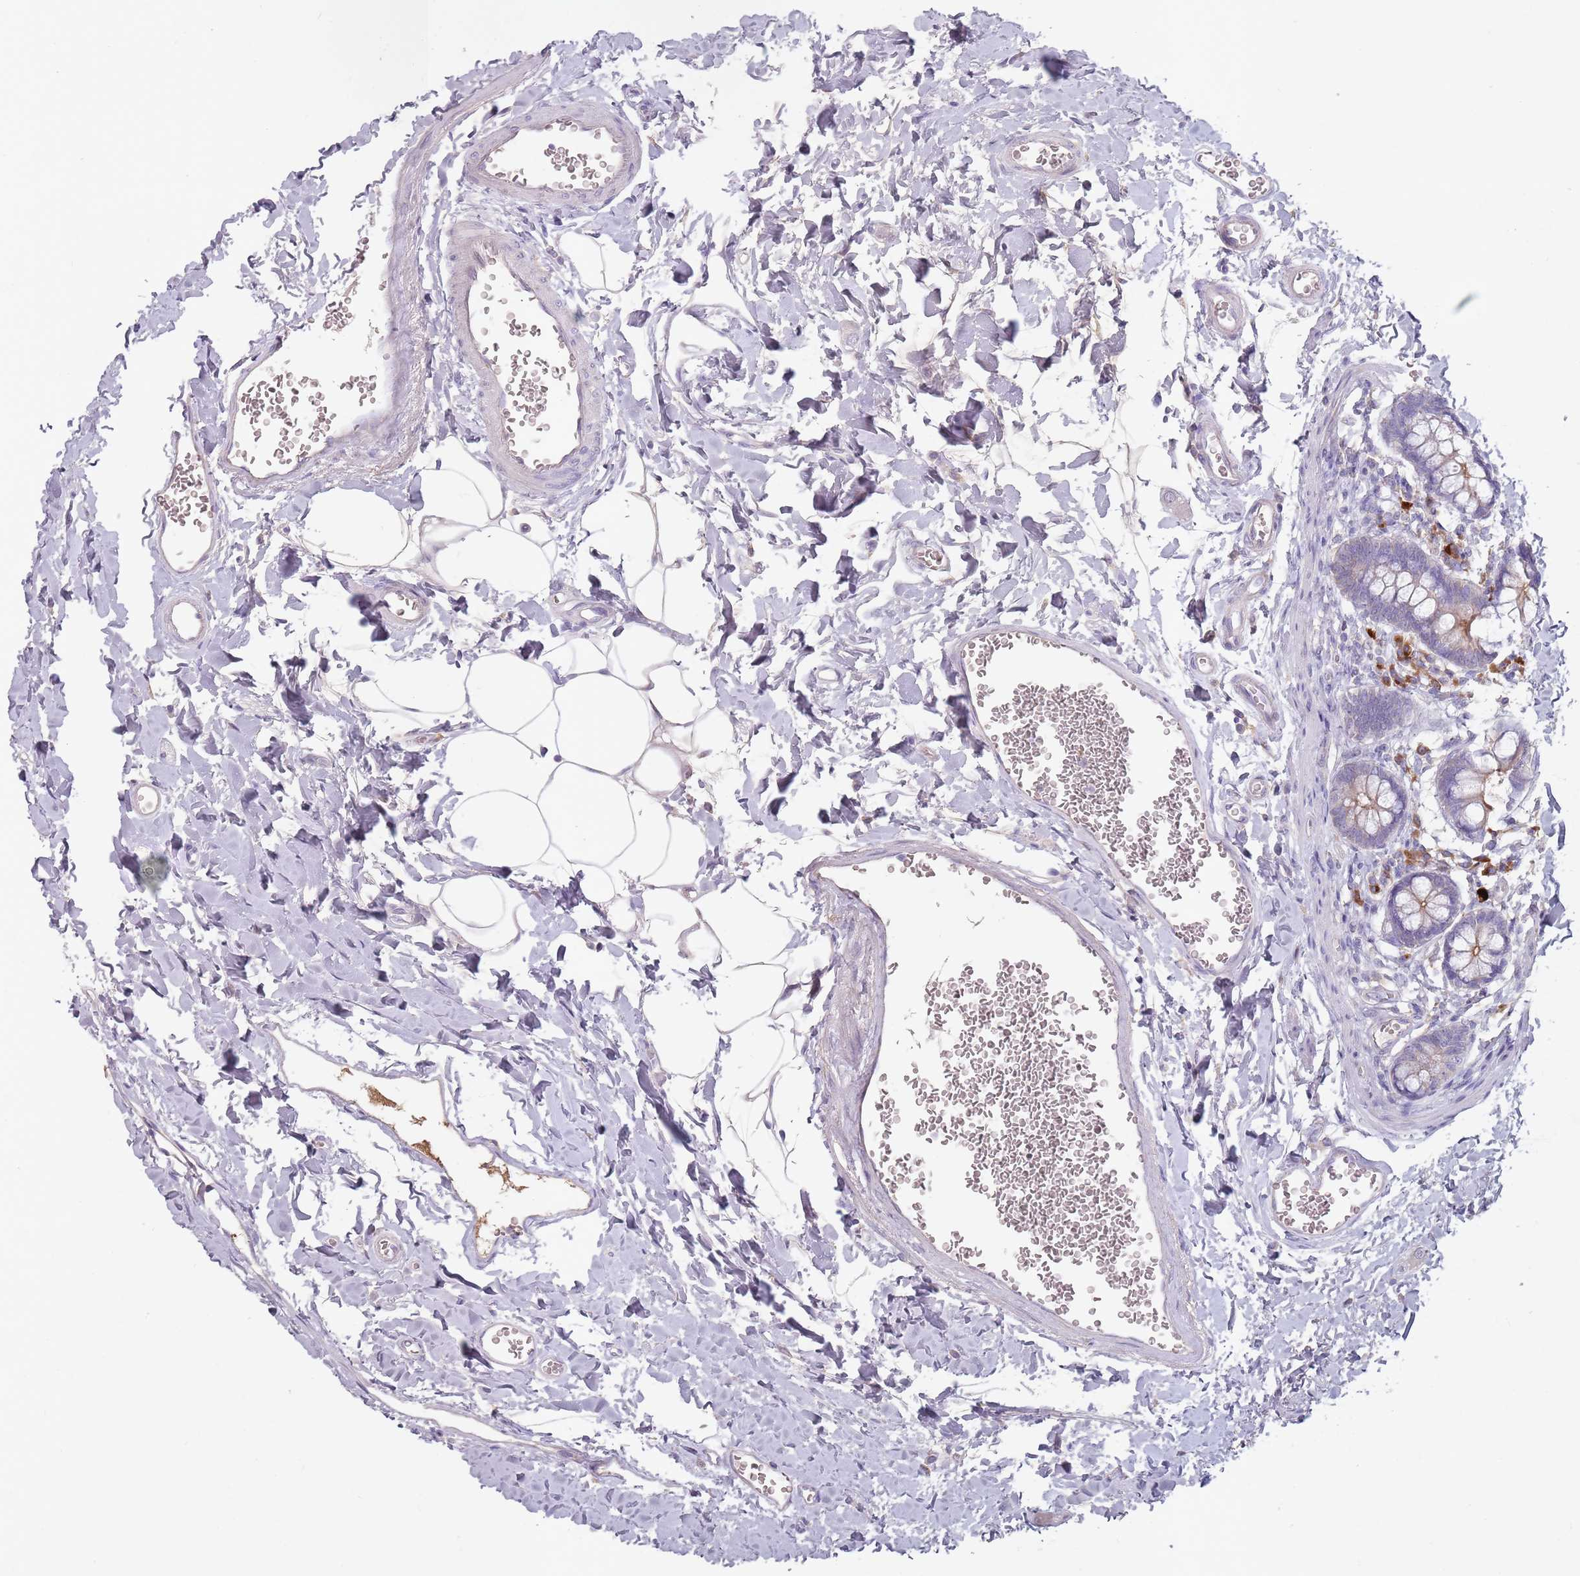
{"staining": {"intensity": "moderate", "quantity": "25%-75%", "location": "cytoplasmic/membranous"}, "tissue": "small intestine", "cell_type": "Glandular cells", "image_type": "normal", "snomed": [{"axis": "morphology", "description": "Normal tissue, NOS"}, {"axis": "topography", "description": "Small intestine"}], "caption": "Immunohistochemistry (IHC) staining of unremarkable small intestine, which demonstrates medium levels of moderate cytoplasmic/membranous staining in approximately 25%-75% of glandular cells indicating moderate cytoplasmic/membranous protein positivity. The staining was performed using DAB (brown) for protein detection and nuclei were counterstained in hematoxylin (blue).", "gene": "STYK1", "patient": {"sex": "male", "age": 52}}